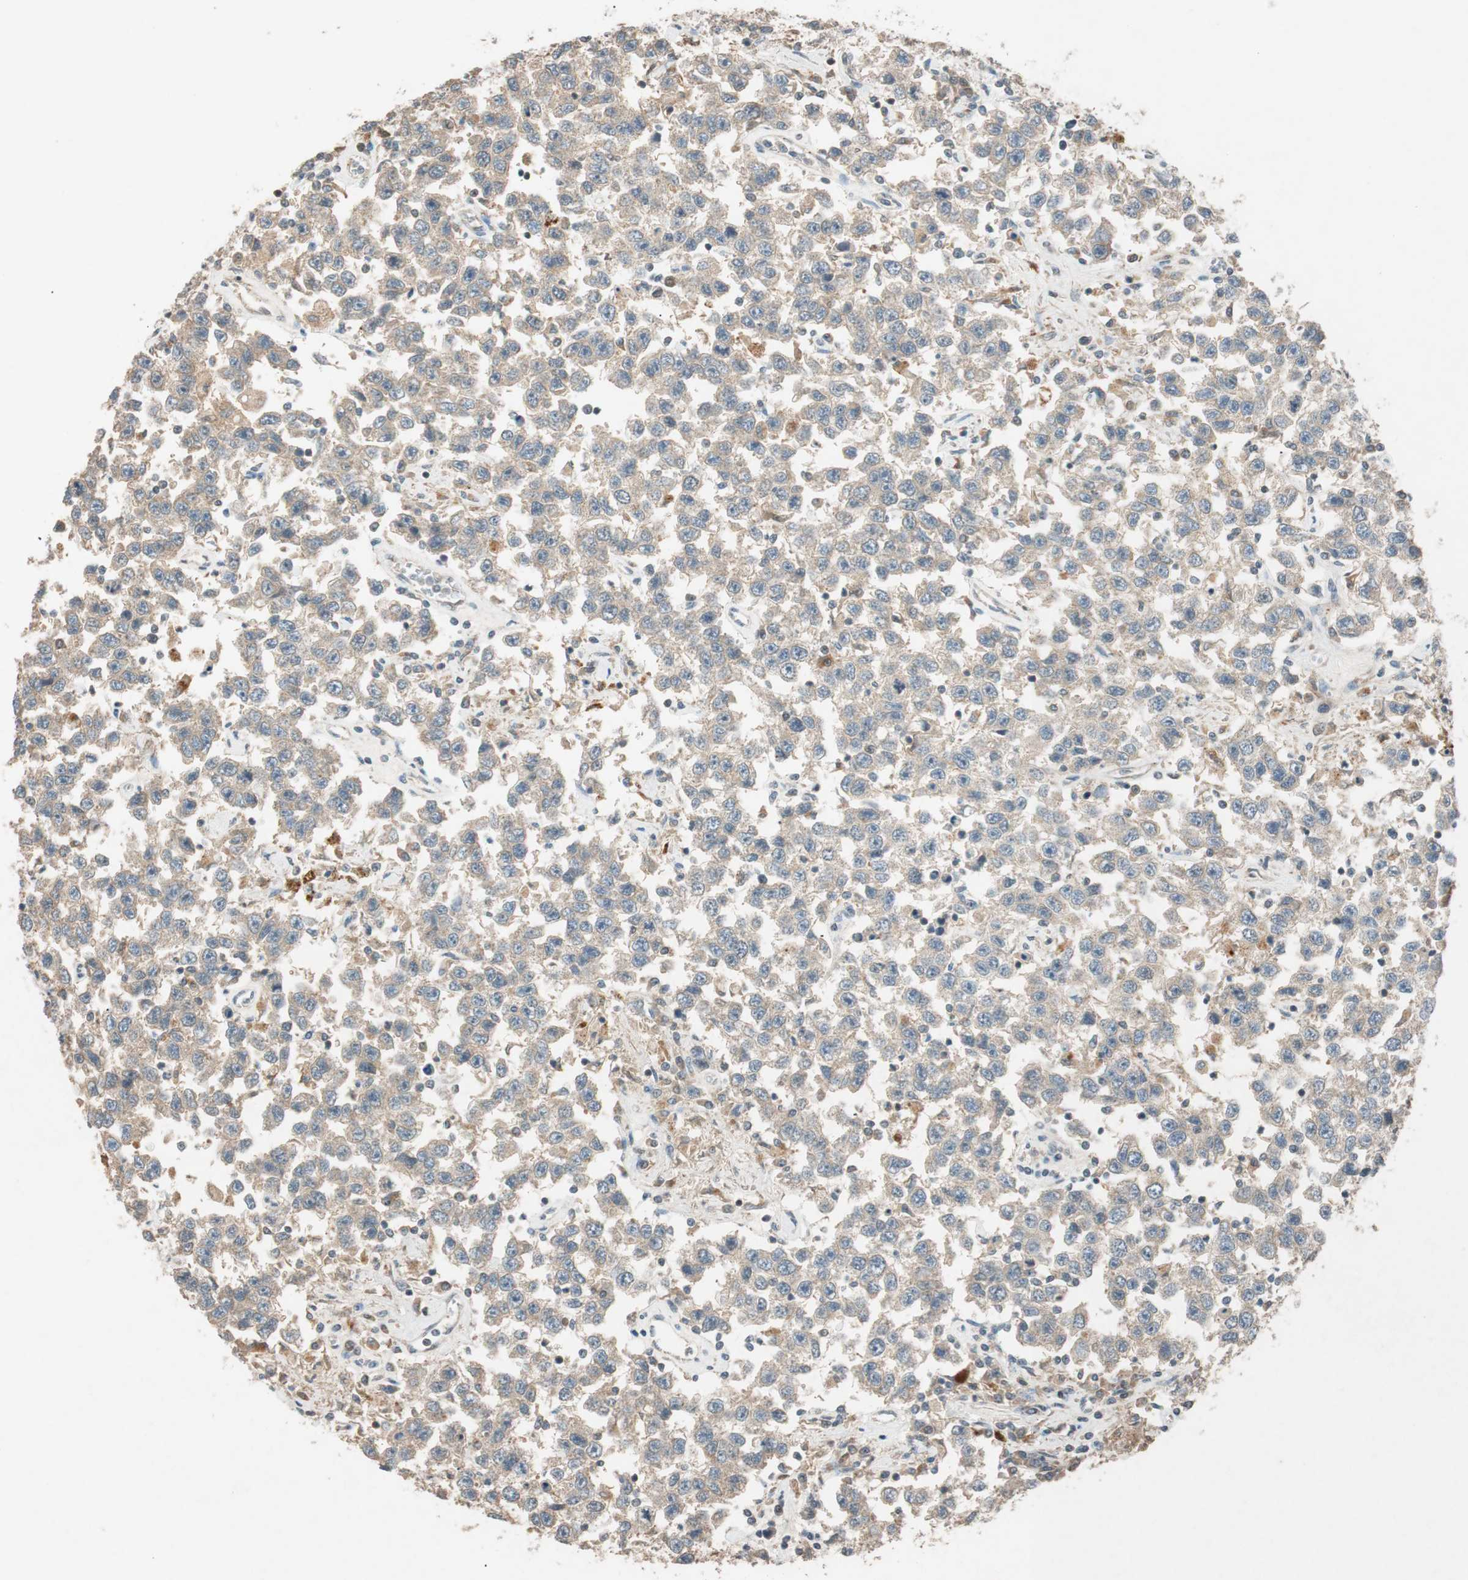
{"staining": {"intensity": "weak", "quantity": ">75%", "location": "cytoplasmic/membranous"}, "tissue": "testis cancer", "cell_type": "Tumor cells", "image_type": "cancer", "snomed": [{"axis": "morphology", "description": "Seminoma, NOS"}, {"axis": "topography", "description": "Testis"}], "caption": "Immunohistochemistry (IHC) micrograph of human testis seminoma stained for a protein (brown), which reveals low levels of weak cytoplasmic/membranous staining in approximately >75% of tumor cells.", "gene": "GLB1", "patient": {"sex": "male", "age": 41}}